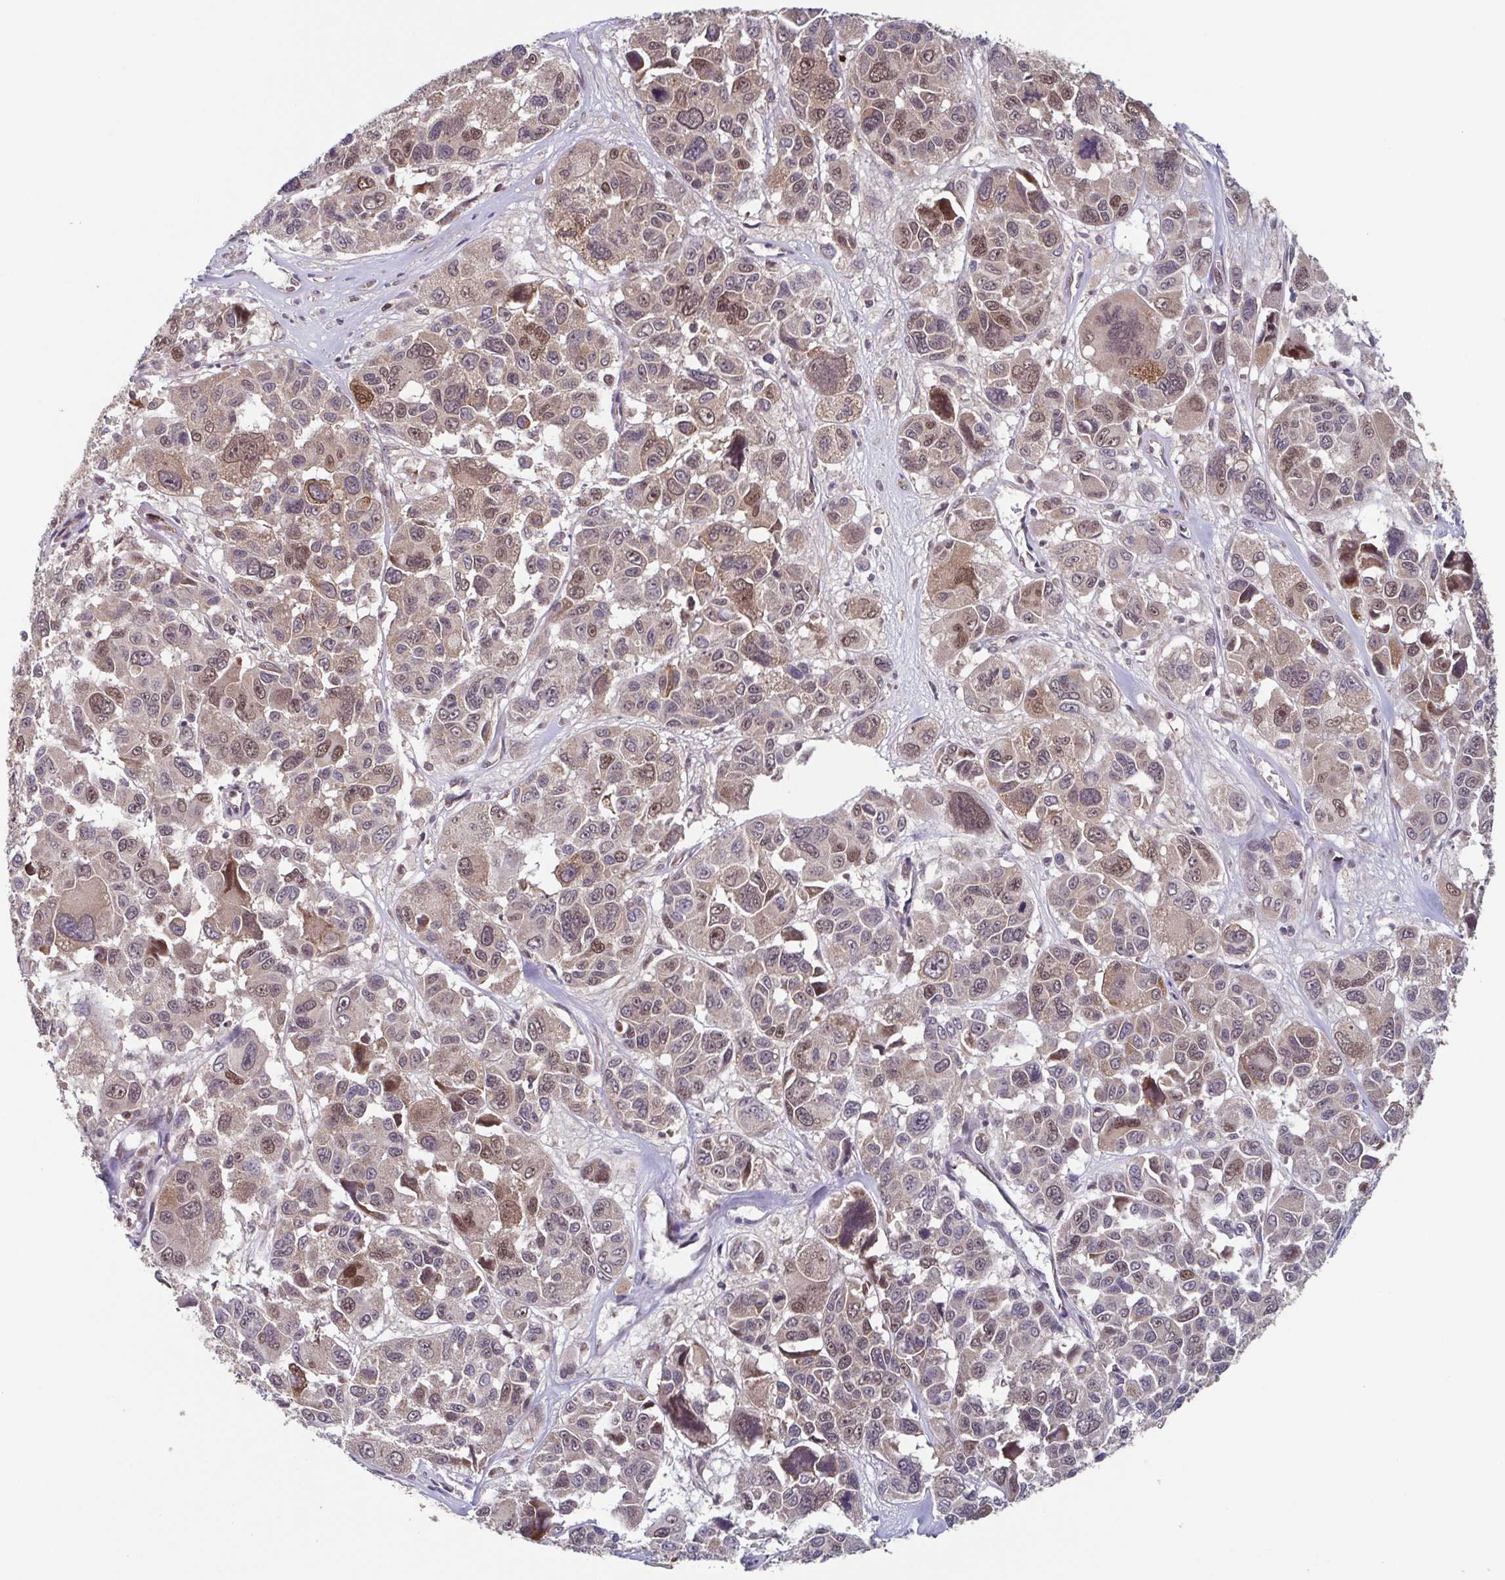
{"staining": {"intensity": "weak", "quantity": "25%-75%", "location": "cytoplasmic/membranous,nuclear"}, "tissue": "melanoma", "cell_type": "Tumor cells", "image_type": "cancer", "snomed": [{"axis": "morphology", "description": "Malignant melanoma, NOS"}, {"axis": "topography", "description": "Skin"}], "caption": "Immunohistochemical staining of human malignant melanoma shows low levels of weak cytoplasmic/membranous and nuclear positivity in about 25%-75% of tumor cells.", "gene": "TTC19", "patient": {"sex": "female", "age": 66}}